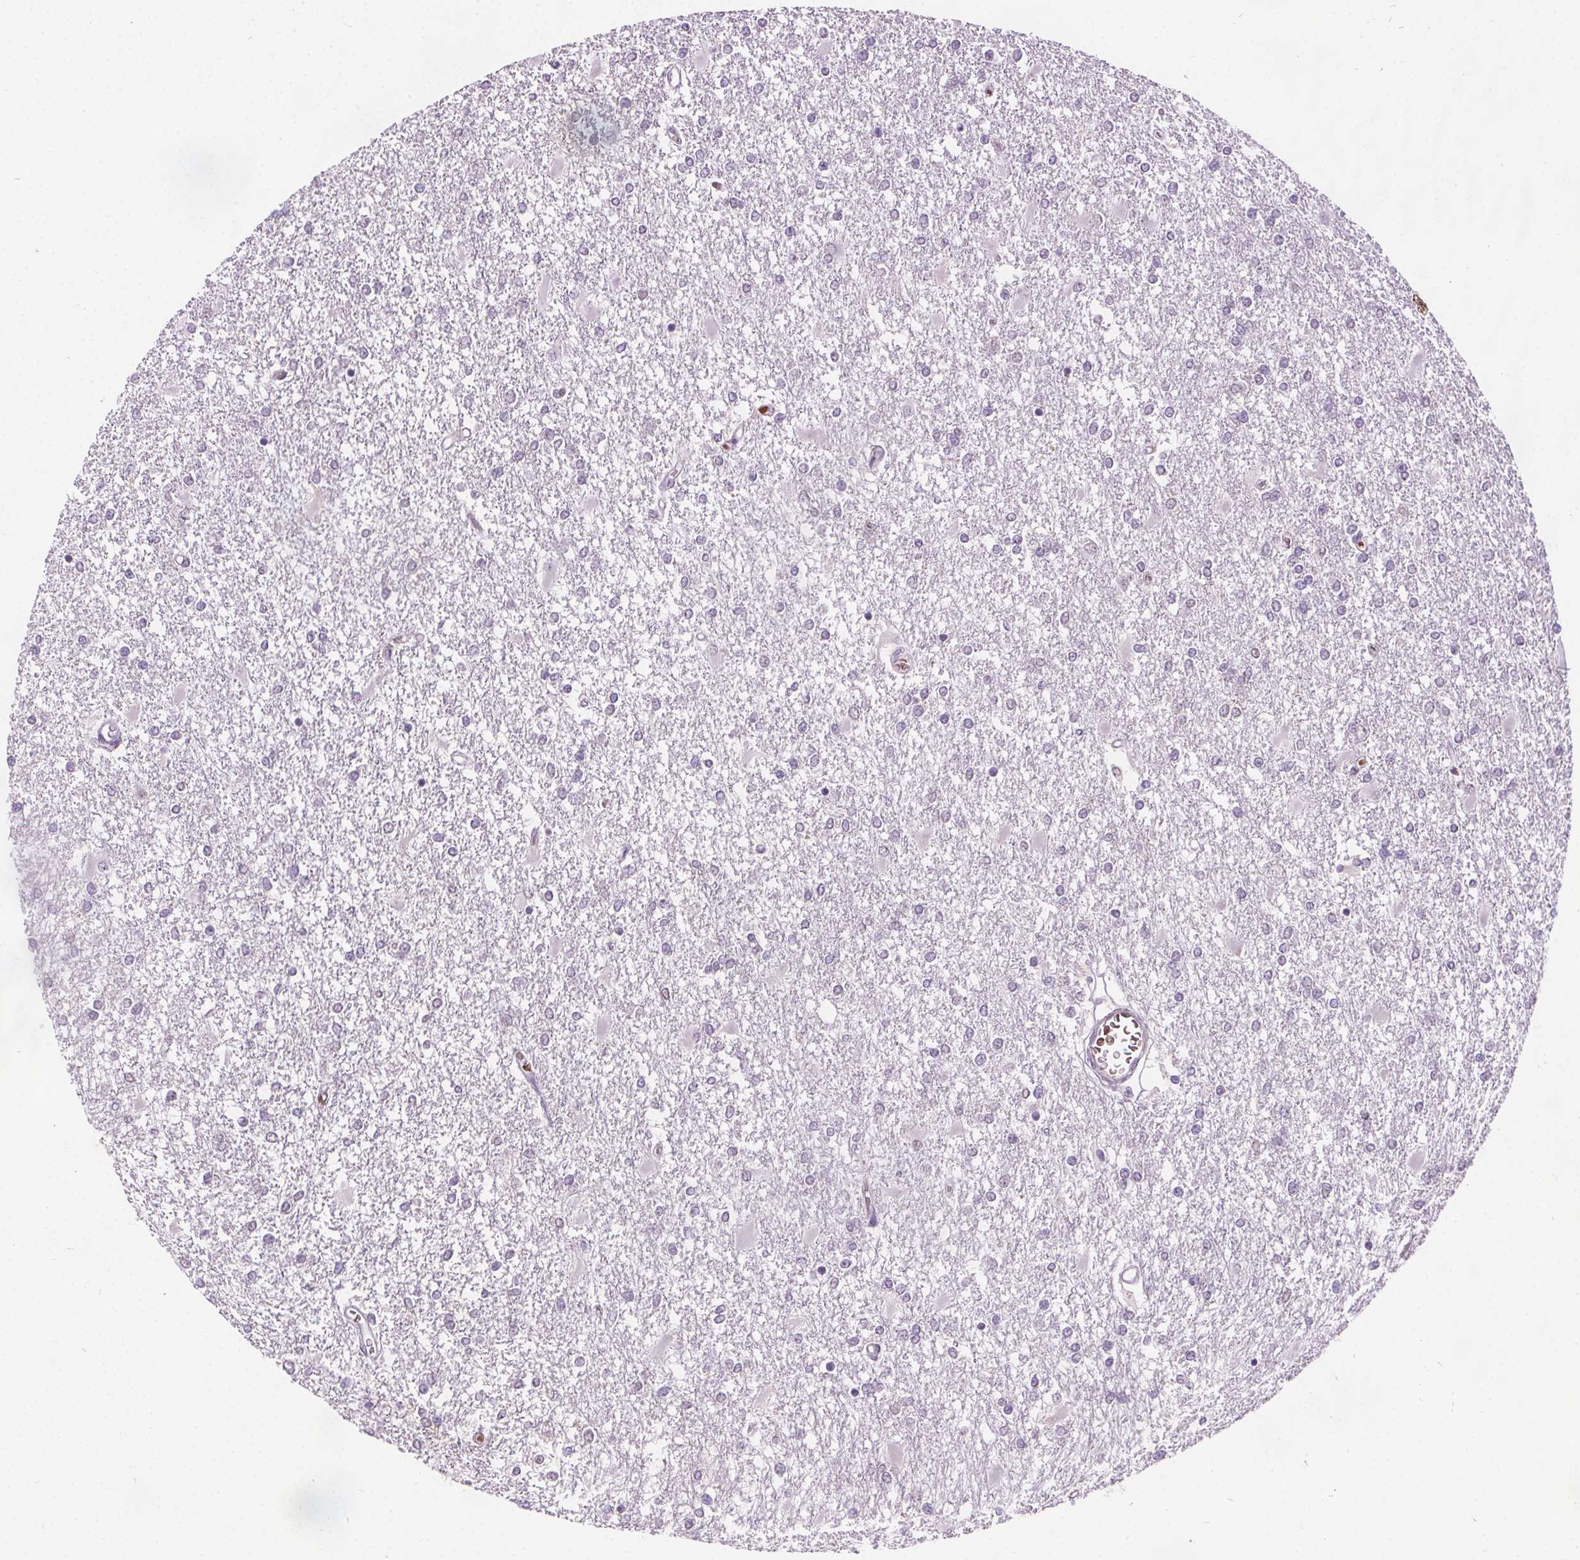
{"staining": {"intensity": "negative", "quantity": "none", "location": "none"}, "tissue": "glioma", "cell_type": "Tumor cells", "image_type": "cancer", "snomed": [{"axis": "morphology", "description": "Glioma, malignant, High grade"}, {"axis": "topography", "description": "Cerebral cortex"}], "caption": "There is no significant staining in tumor cells of high-grade glioma (malignant).", "gene": "ISLR2", "patient": {"sex": "male", "age": 79}}